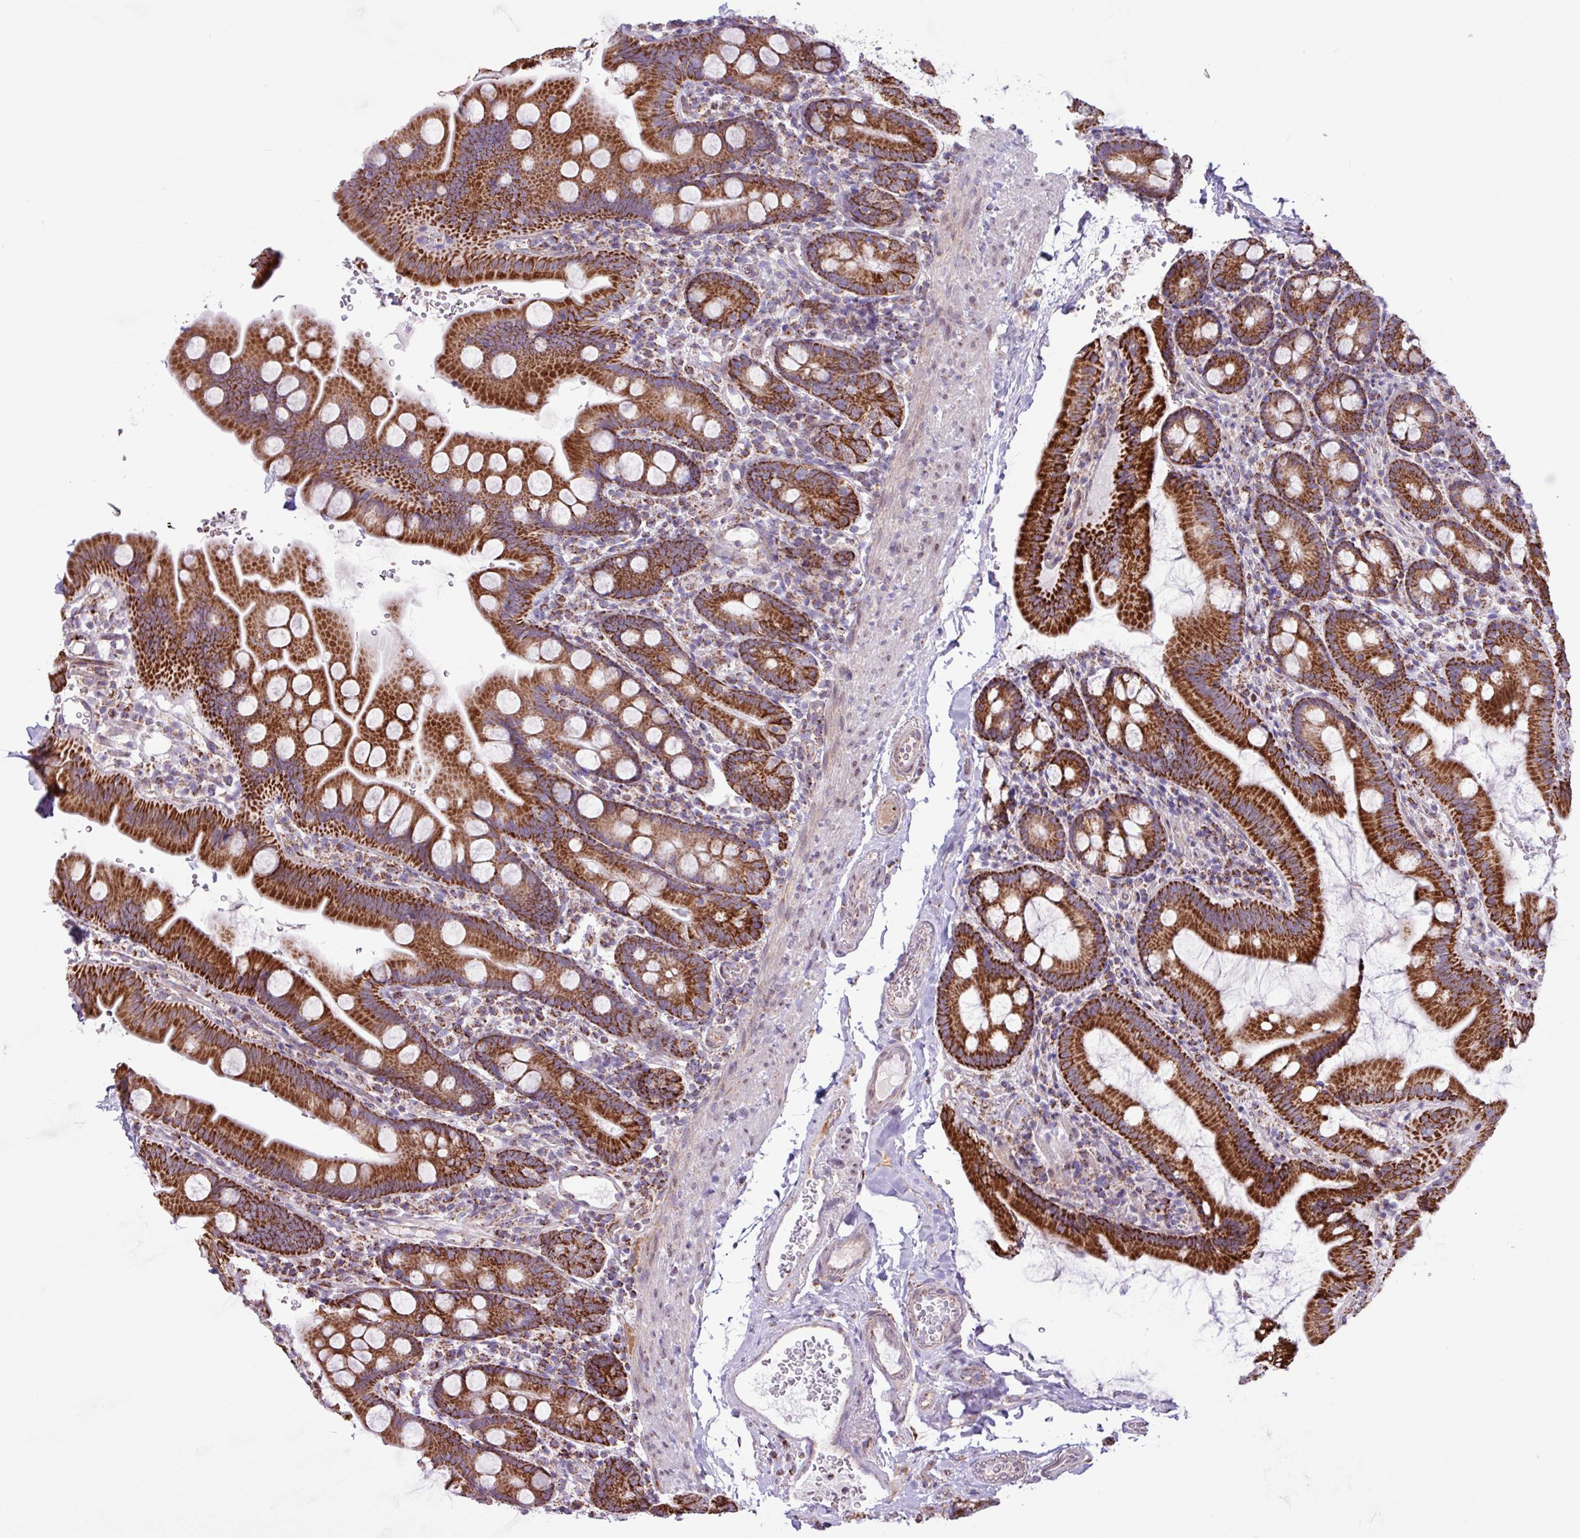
{"staining": {"intensity": "strong", "quantity": ">75%", "location": "cytoplasmic/membranous"}, "tissue": "small intestine", "cell_type": "Glandular cells", "image_type": "normal", "snomed": [{"axis": "morphology", "description": "Normal tissue, NOS"}, {"axis": "topography", "description": "Small intestine"}], "caption": "Immunohistochemical staining of normal small intestine demonstrates >75% levels of strong cytoplasmic/membranous protein expression in about >75% of glandular cells.", "gene": "RTL3", "patient": {"sex": "female", "age": 68}}